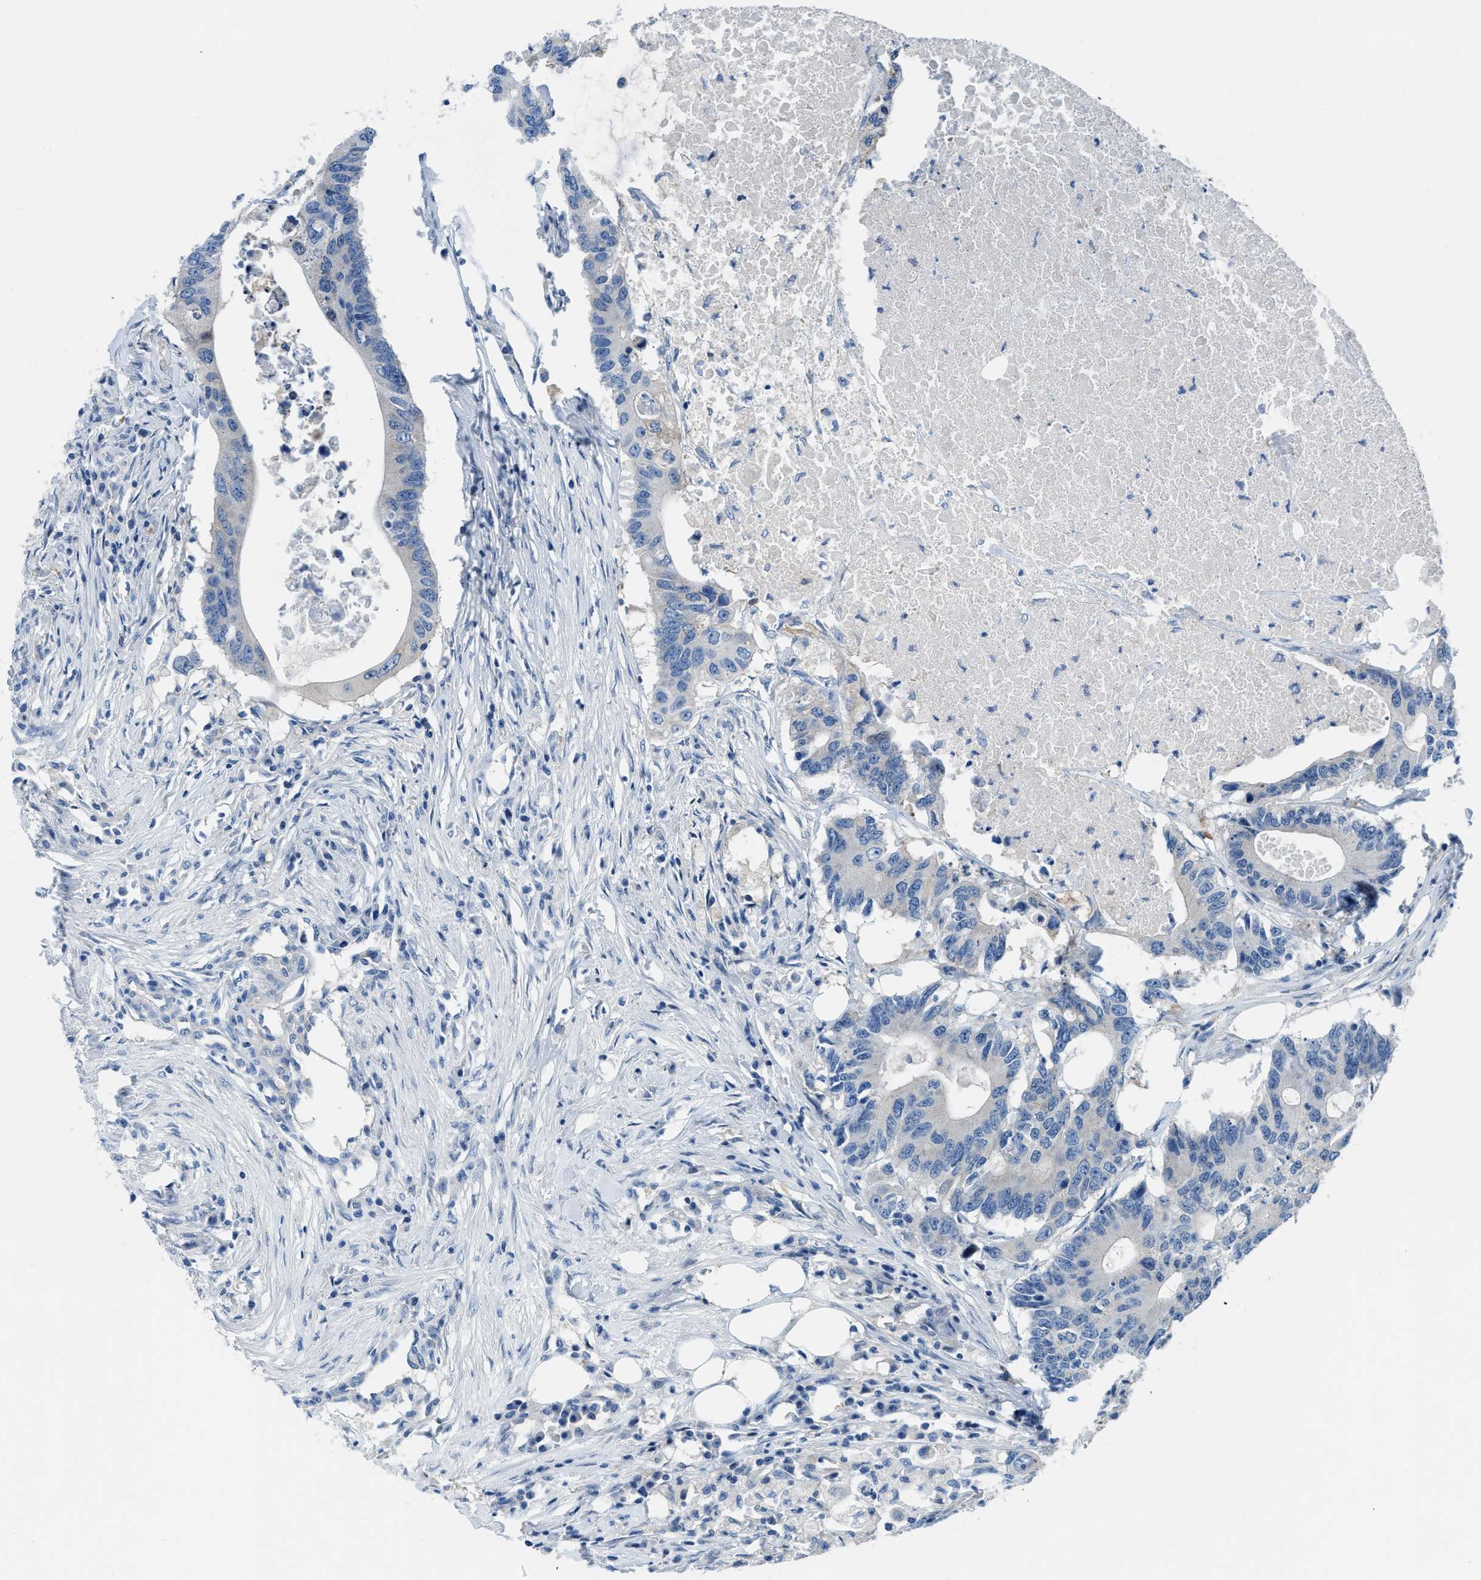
{"staining": {"intensity": "negative", "quantity": "none", "location": "none"}, "tissue": "colorectal cancer", "cell_type": "Tumor cells", "image_type": "cancer", "snomed": [{"axis": "morphology", "description": "Adenocarcinoma, NOS"}, {"axis": "topography", "description": "Colon"}], "caption": "Immunohistochemical staining of human colorectal cancer exhibits no significant positivity in tumor cells. (DAB immunohistochemistry visualized using brightfield microscopy, high magnification).", "gene": "PFKP", "patient": {"sex": "male", "age": 71}}